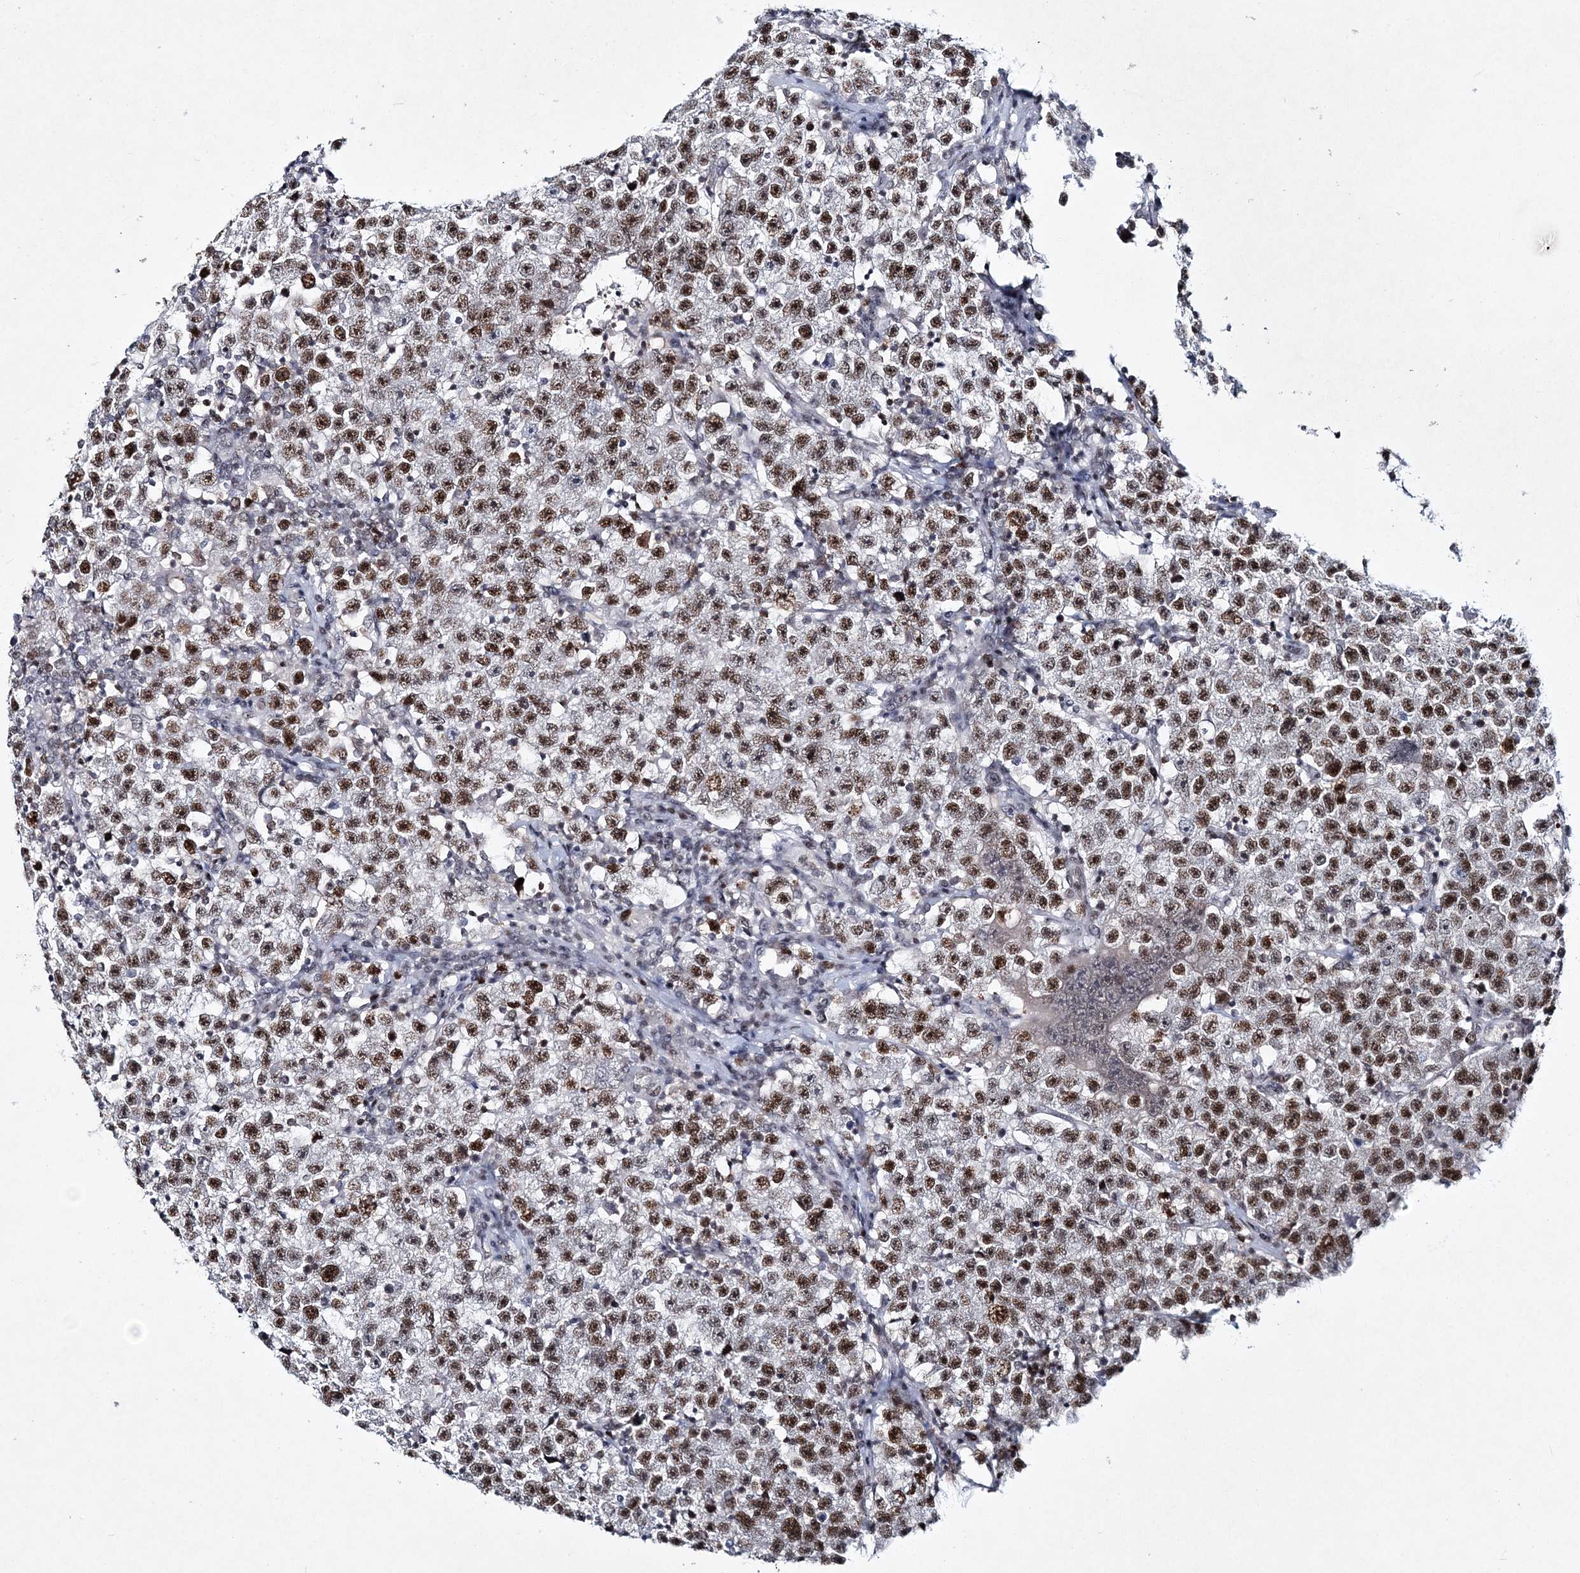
{"staining": {"intensity": "moderate", "quantity": ">75%", "location": "nuclear"}, "tissue": "testis cancer", "cell_type": "Tumor cells", "image_type": "cancer", "snomed": [{"axis": "morphology", "description": "Seminoma, NOS"}, {"axis": "topography", "description": "Testis"}], "caption": "DAB immunohistochemical staining of human seminoma (testis) exhibits moderate nuclear protein expression in about >75% of tumor cells.", "gene": "LRRFIP2", "patient": {"sex": "male", "age": 22}}